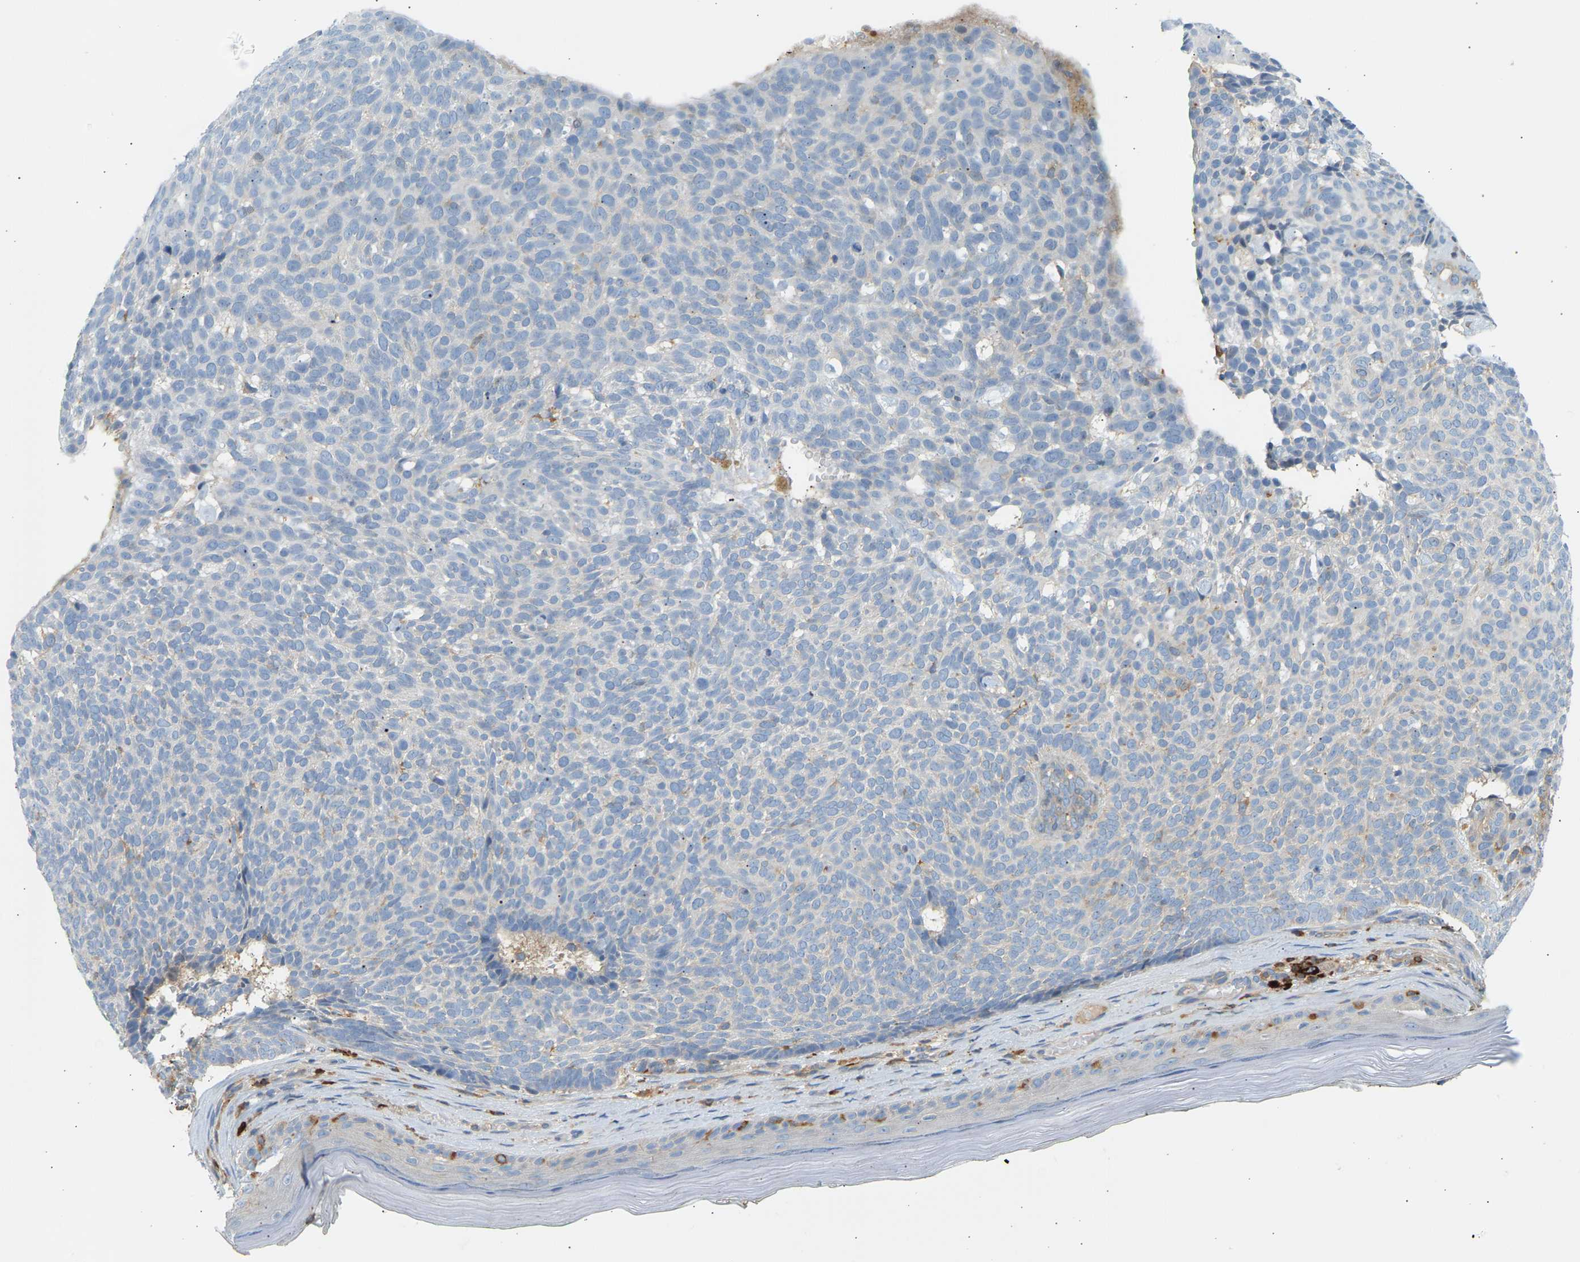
{"staining": {"intensity": "negative", "quantity": "none", "location": "none"}, "tissue": "skin cancer", "cell_type": "Tumor cells", "image_type": "cancer", "snomed": [{"axis": "morphology", "description": "Basal cell carcinoma"}, {"axis": "topography", "description": "Skin"}], "caption": "There is no significant staining in tumor cells of skin cancer (basal cell carcinoma).", "gene": "FNBP1", "patient": {"sex": "male", "age": 61}}